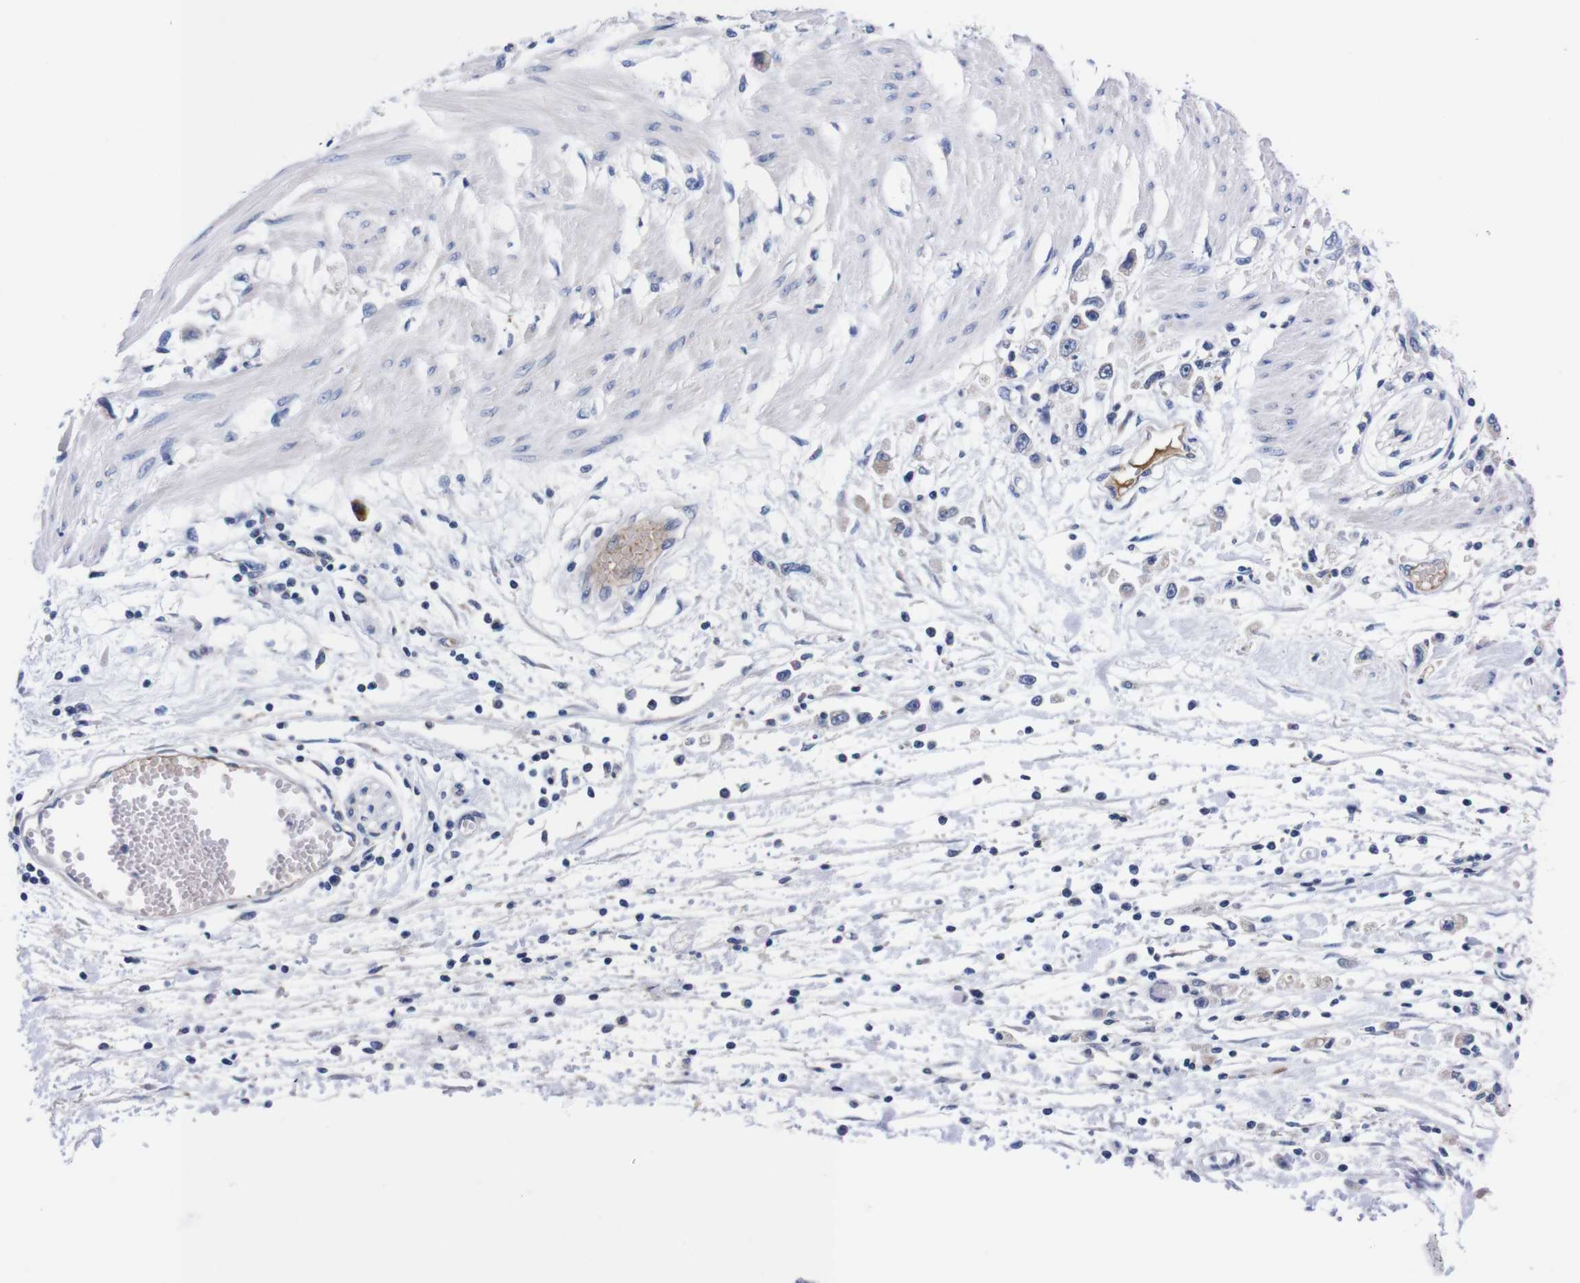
{"staining": {"intensity": "negative", "quantity": "none", "location": "none"}, "tissue": "stomach cancer", "cell_type": "Tumor cells", "image_type": "cancer", "snomed": [{"axis": "morphology", "description": "Adenocarcinoma, NOS"}, {"axis": "topography", "description": "Stomach"}], "caption": "Immunohistochemistry (IHC) image of stomach cancer stained for a protein (brown), which demonstrates no positivity in tumor cells.", "gene": "FAM210A", "patient": {"sex": "female", "age": 59}}